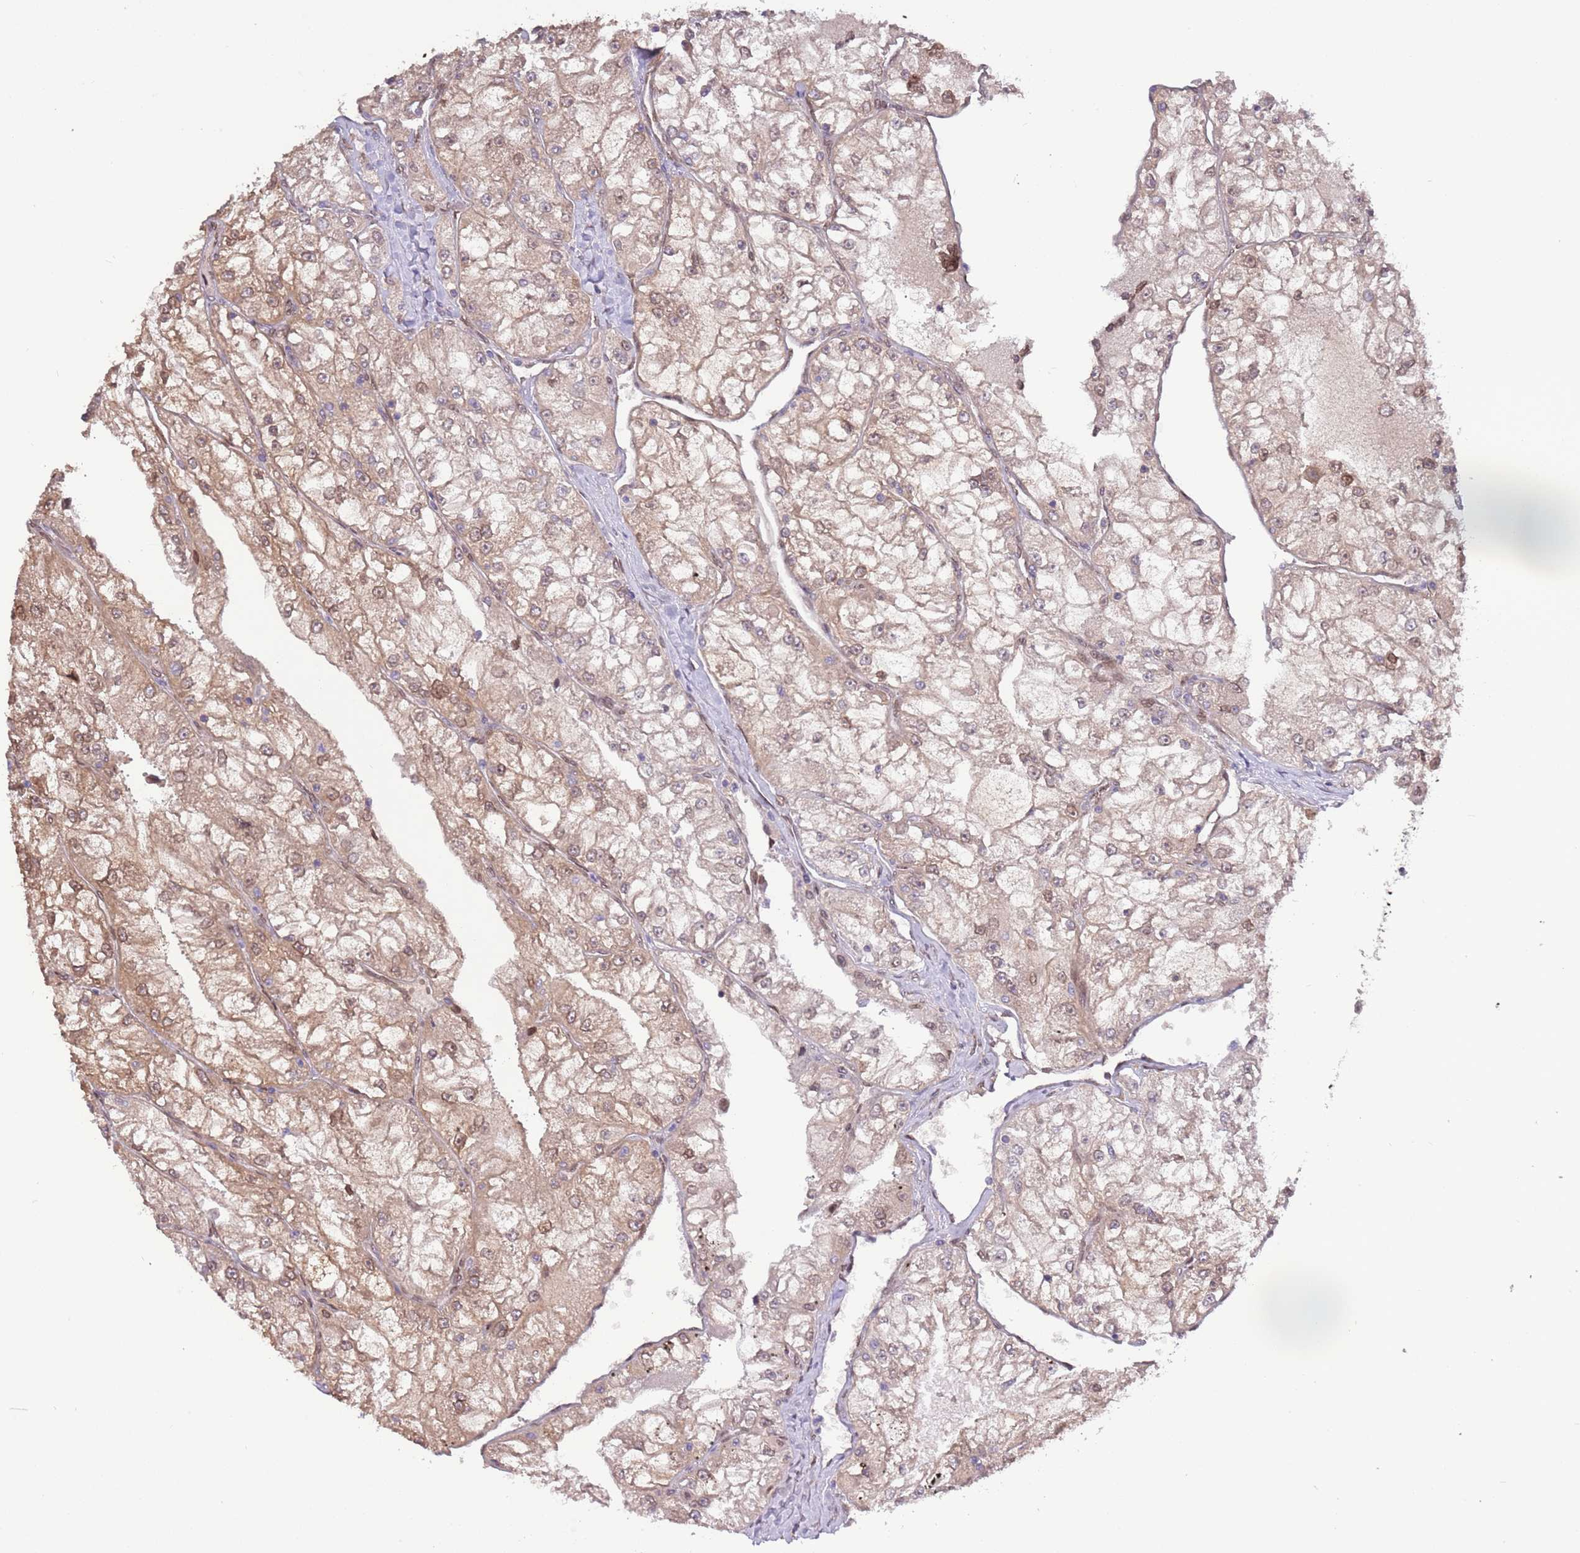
{"staining": {"intensity": "weak", "quantity": ">75%", "location": "cytoplasmic/membranous,nuclear"}, "tissue": "renal cancer", "cell_type": "Tumor cells", "image_type": "cancer", "snomed": [{"axis": "morphology", "description": "Adenocarcinoma, NOS"}, {"axis": "topography", "description": "Kidney"}], "caption": "A micrograph of human renal adenocarcinoma stained for a protein exhibits weak cytoplasmic/membranous and nuclear brown staining in tumor cells. (DAB = brown stain, brightfield microscopy at high magnification).", "gene": "ZNF665", "patient": {"sex": "female", "age": 72}}